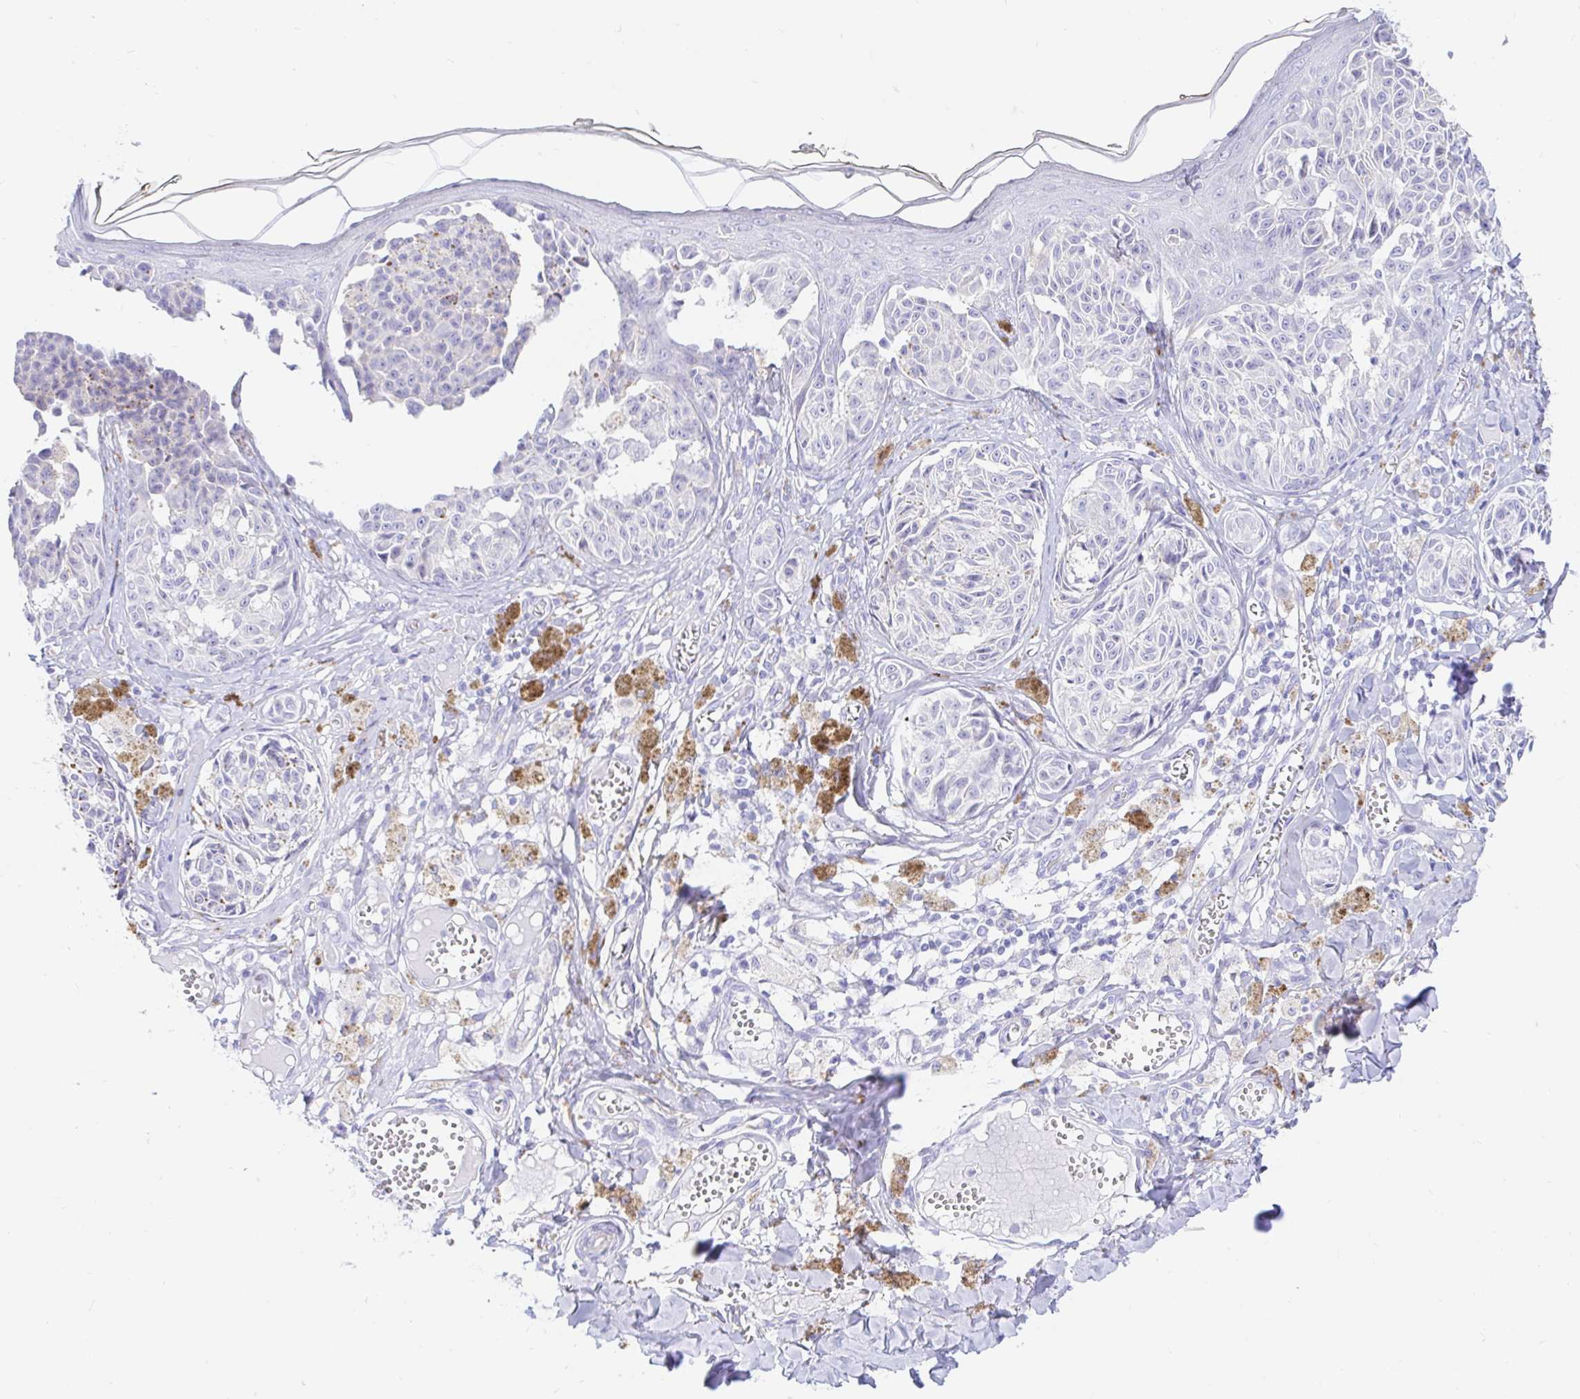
{"staining": {"intensity": "negative", "quantity": "none", "location": "none"}, "tissue": "melanoma", "cell_type": "Tumor cells", "image_type": "cancer", "snomed": [{"axis": "morphology", "description": "Malignant melanoma, NOS"}, {"axis": "topography", "description": "Skin"}], "caption": "This is an immunohistochemistry (IHC) histopathology image of melanoma. There is no expression in tumor cells.", "gene": "PPP1R1B", "patient": {"sex": "female", "age": 43}}